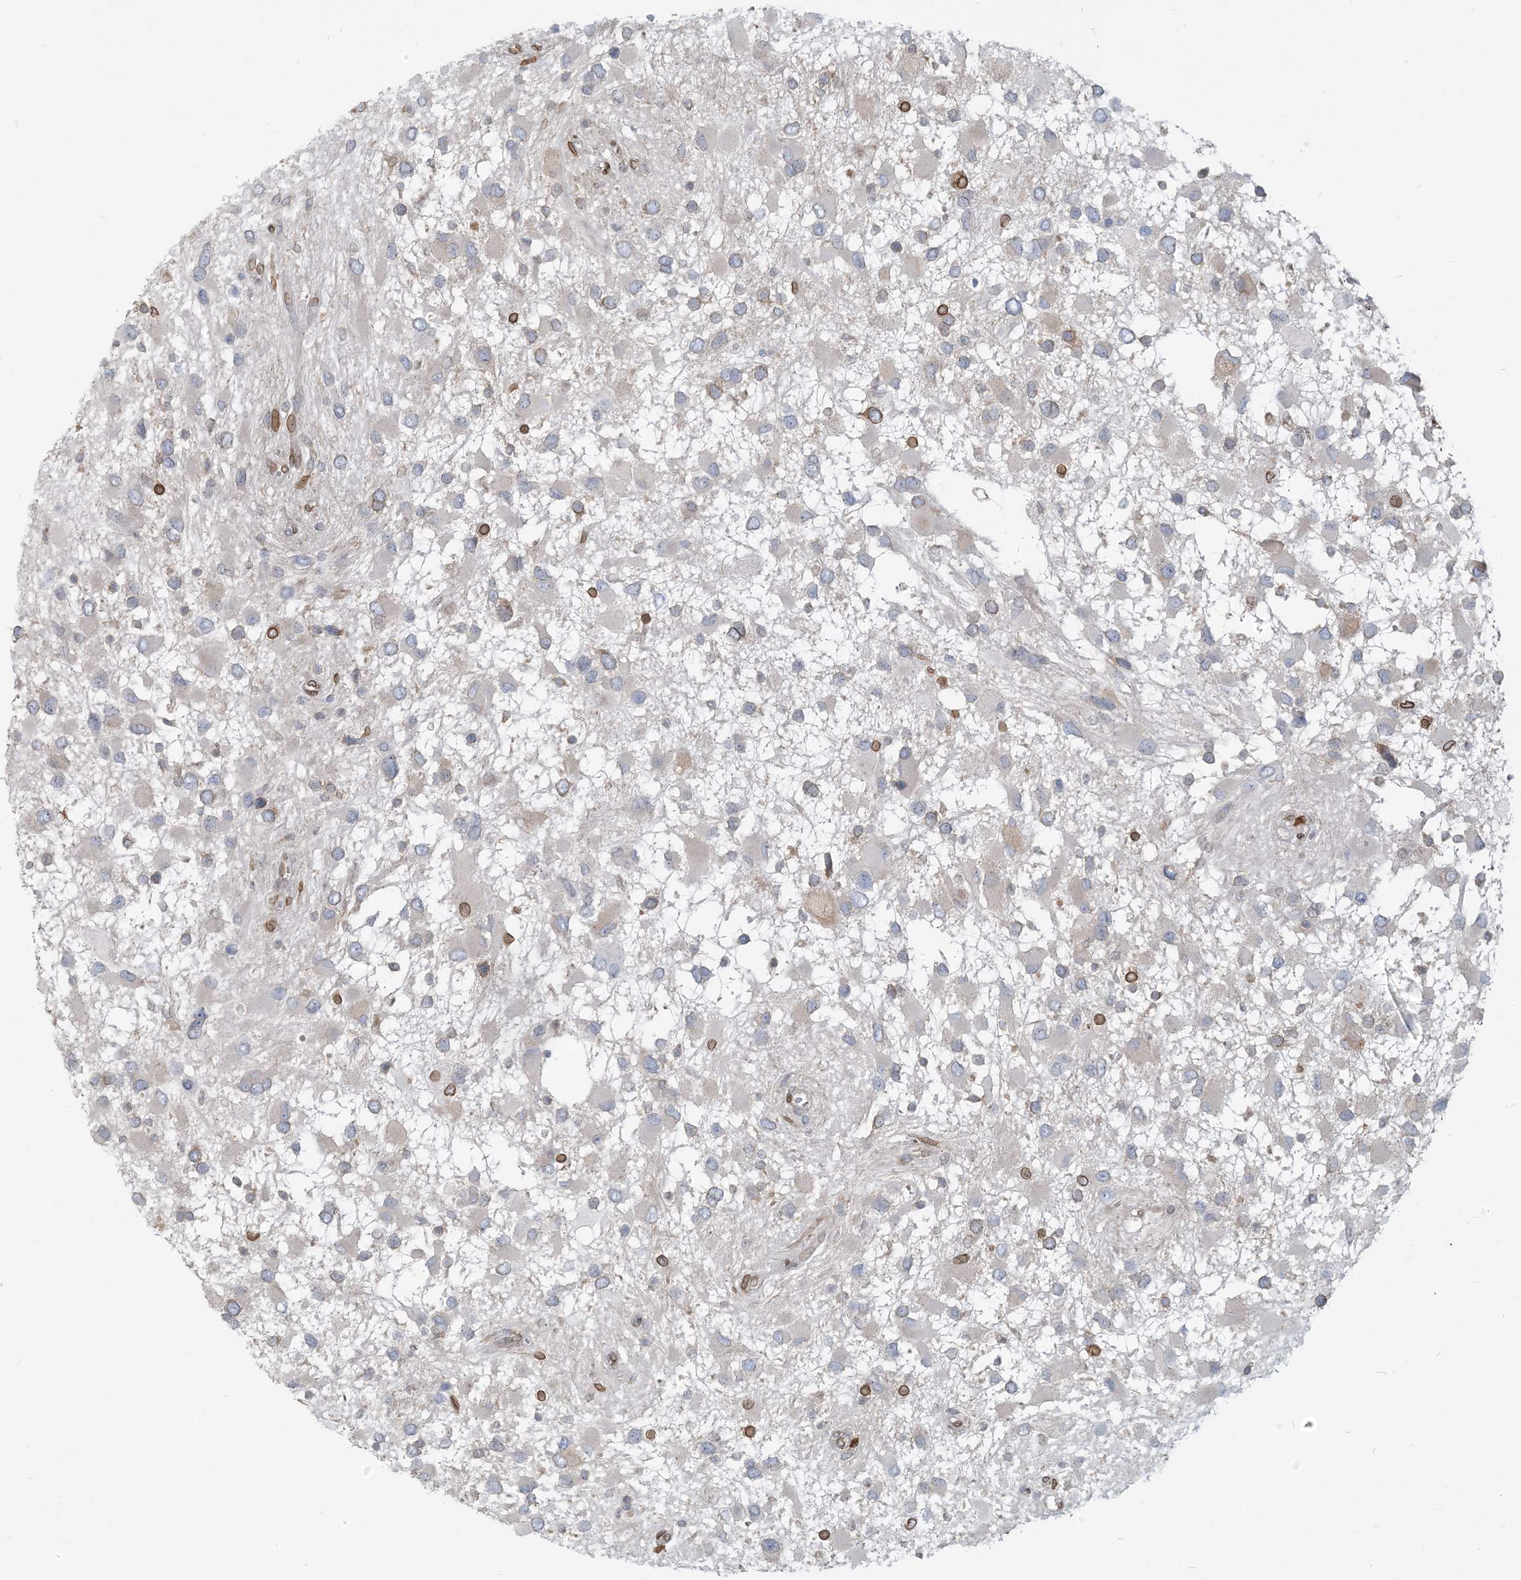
{"staining": {"intensity": "negative", "quantity": "none", "location": "none"}, "tissue": "glioma", "cell_type": "Tumor cells", "image_type": "cancer", "snomed": [{"axis": "morphology", "description": "Glioma, malignant, High grade"}, {"axis": "topography", "description": "Brain"}], "caption": "High power microscopy image of an IHC image of glioma, revealing no significant positivity in tumor cells.", "gene": "WWP1", "patient": {"sex": "male", "age": 53}}